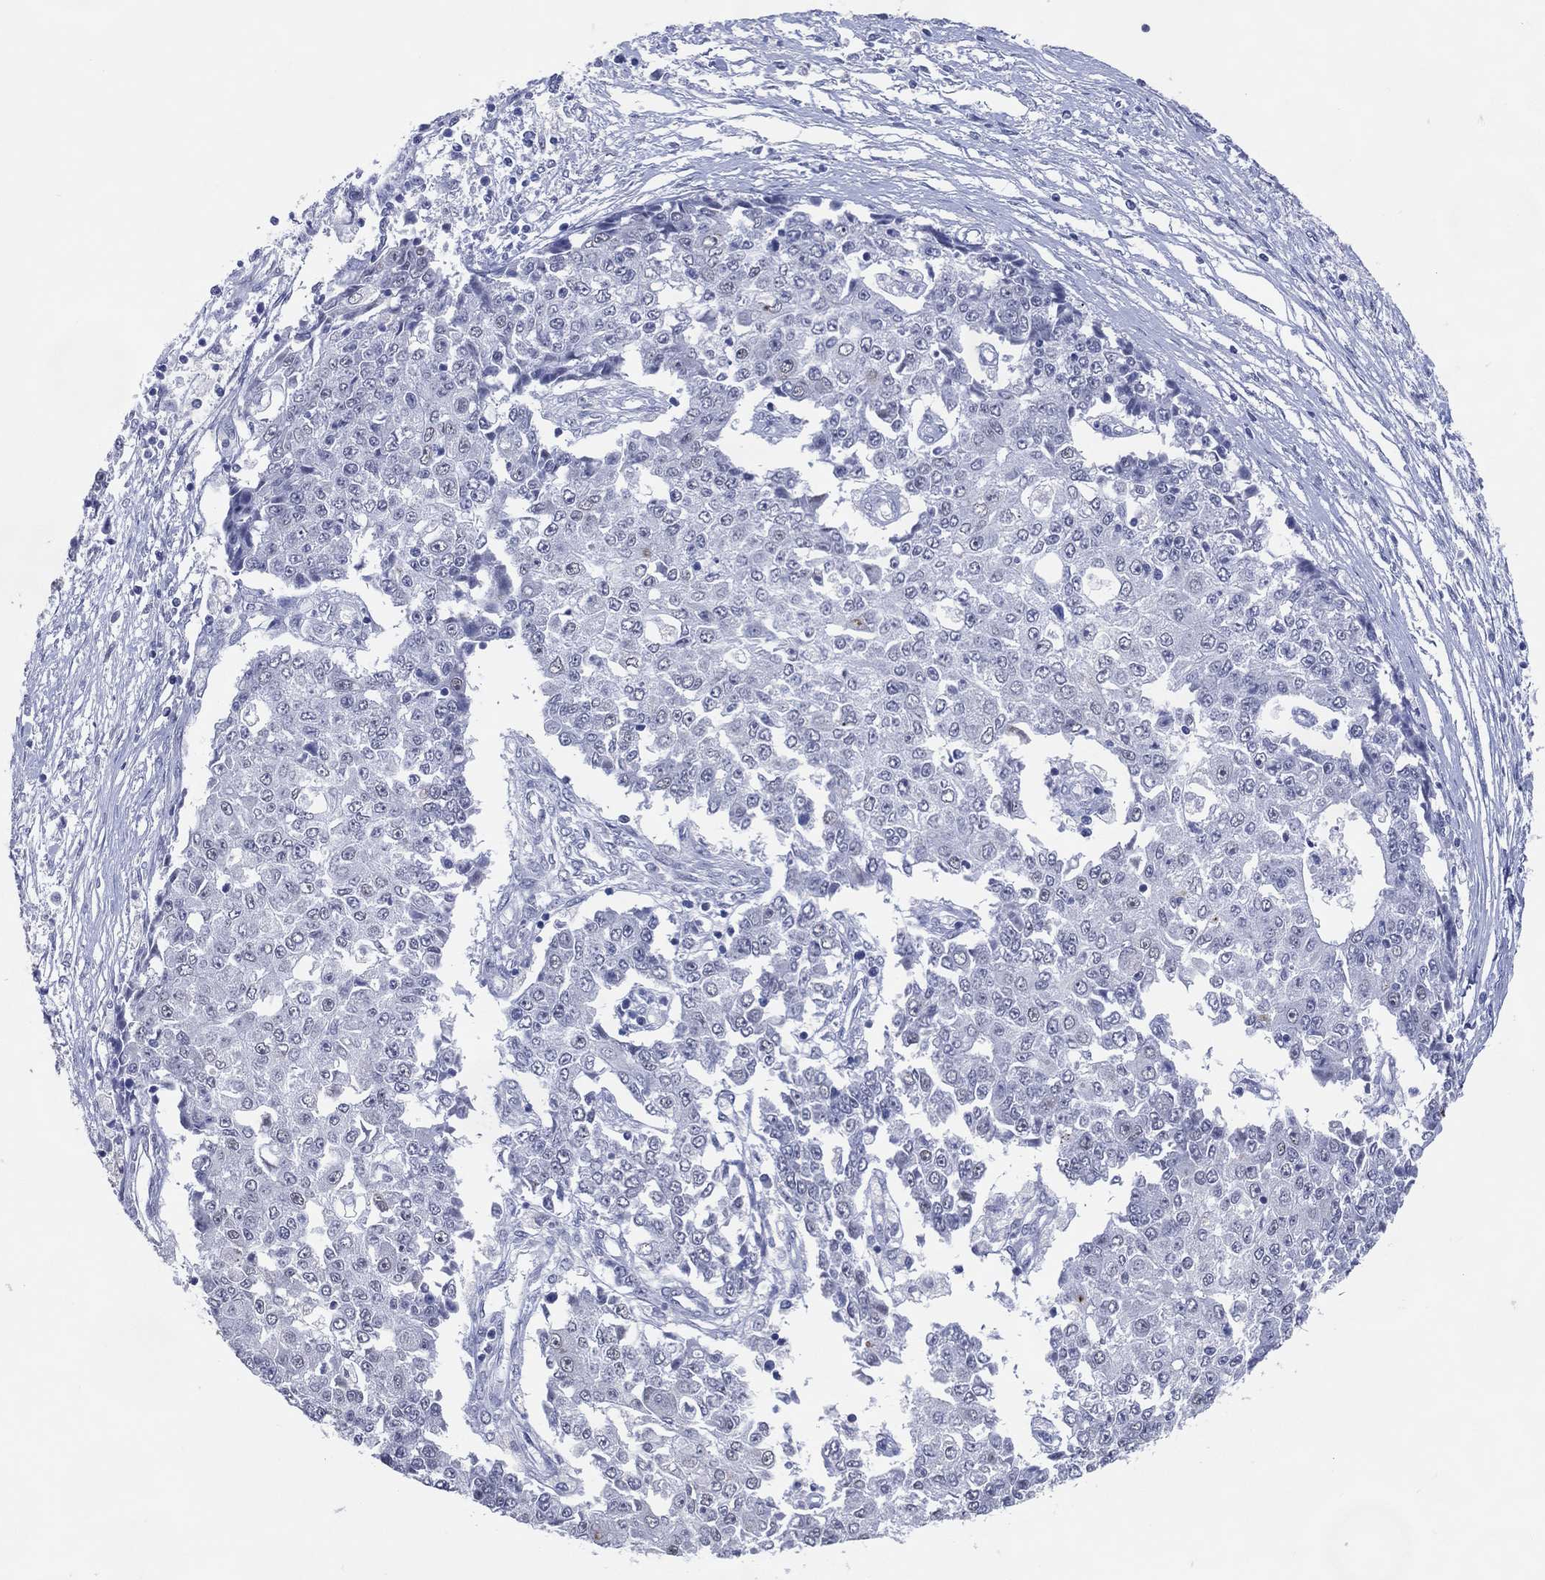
{"staining": {"intensity": "negative", "quantity": "none", "location": "none"}, "tissue": "ovarian cancer", "cell_type": "Tumor cells", "image_type": "cancer", "snomed": [{"axis": "morphology", "description": "Carcinoma, endometroid"}, {"axis": "topography", "description": "Ovary"}], "caption": "Ovarian endometroid carcinoma was stained to show a protein in brown. There is no significant staining in tumor cells. The staining is performed using DAB (3,3'-diaminobenzidine) brown chromogen with nuclei counter-stained in using hematoxylin.", "gene": "CFAP58", "patient": {"sex": "female", "age": 42}}